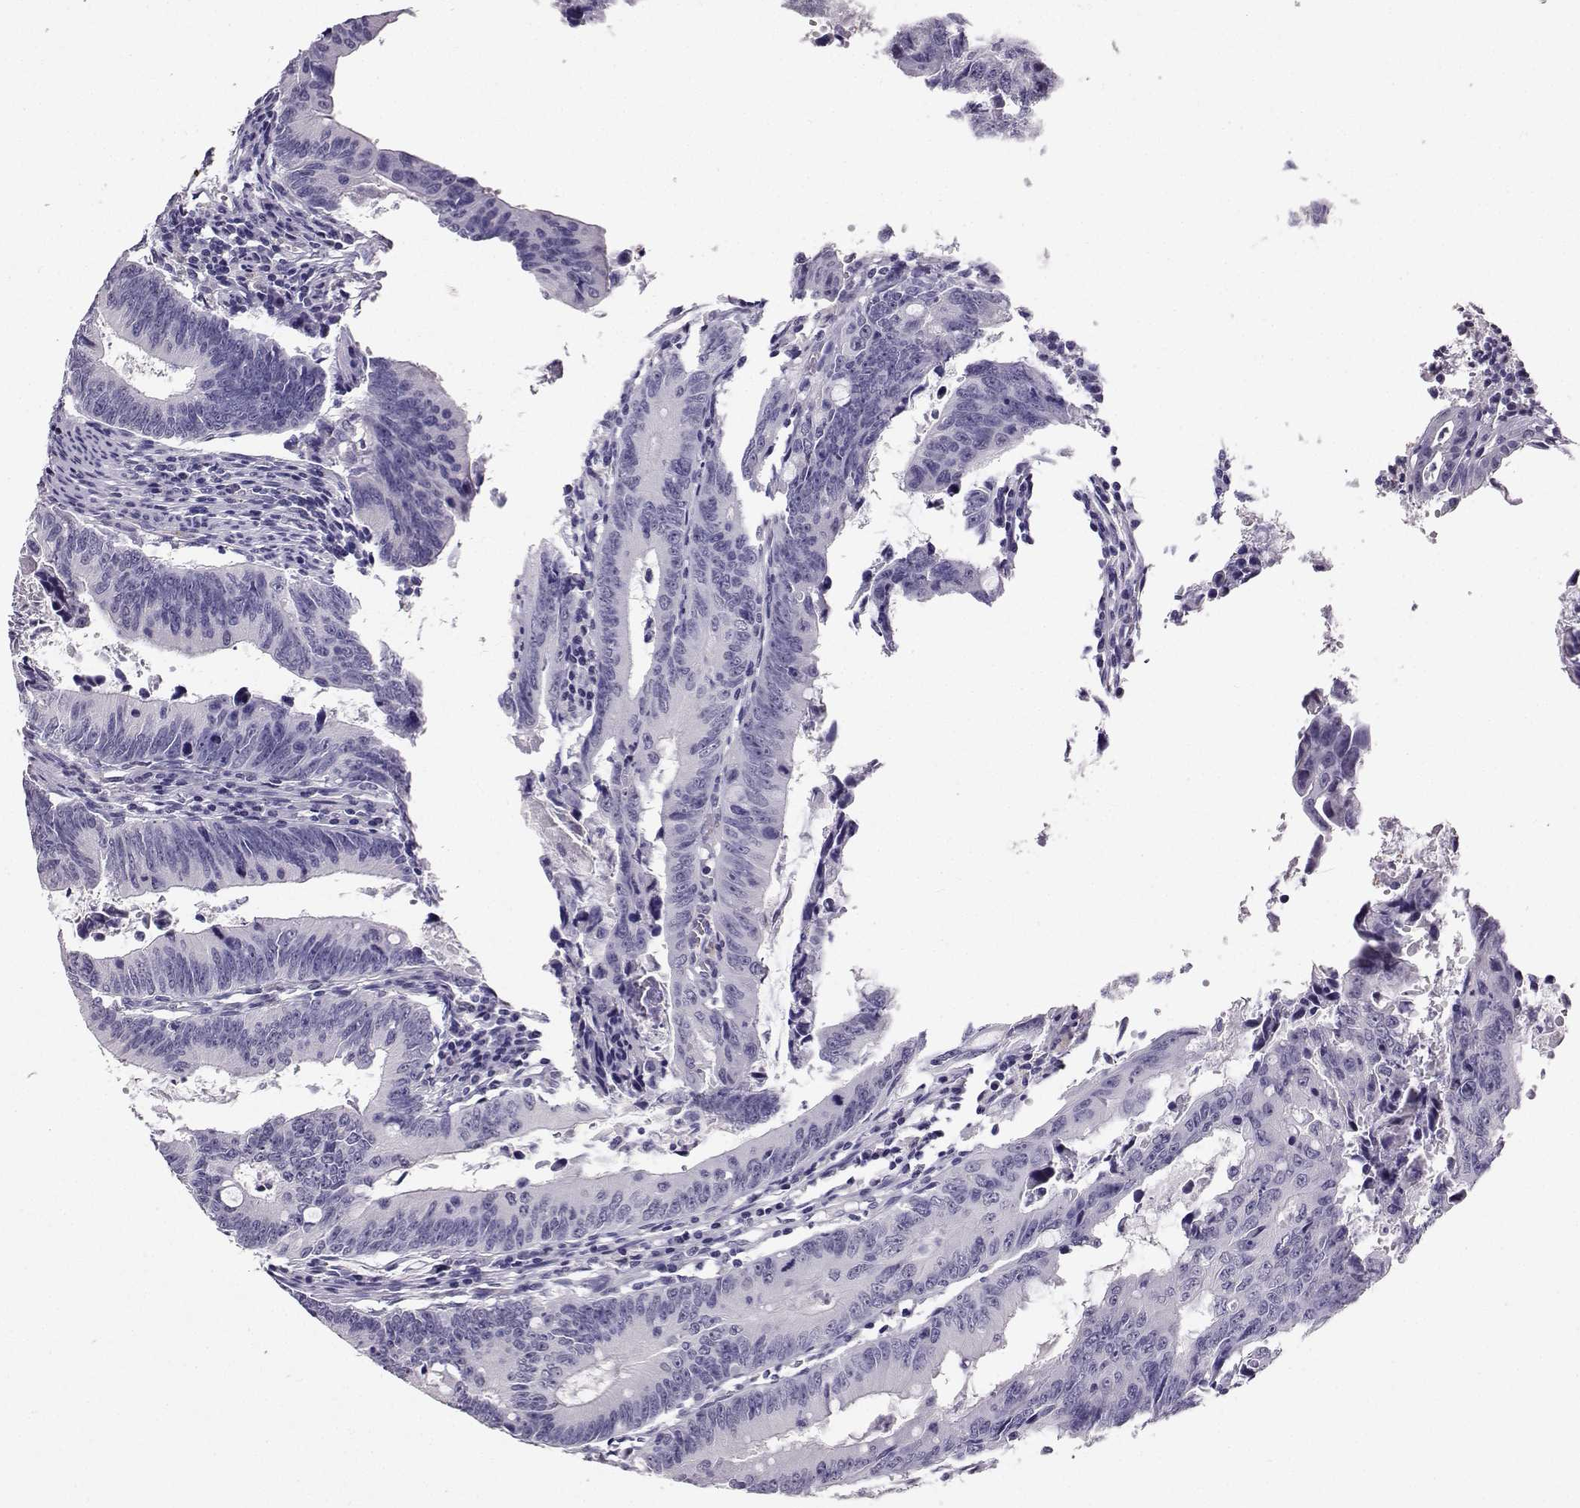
{"staining": {"intensity": "negative", "quantity": "none", "location": "none"}, "tissue": "colorectal cancer", "cell_type": "Tumor cells", "image_type": "cancer", "snomed": [{"axis": "morphology", "description": "Adenocarcinoma, NOS"}, {"axis": "topography", "description": "Colon"}], "caption": "Histopathology image shows no protein positivity in tumor cells of adenocarcinoma (colorectal) tissue.", "gene": "TBR1", "patient": {"sex": "female", "age": 87}}